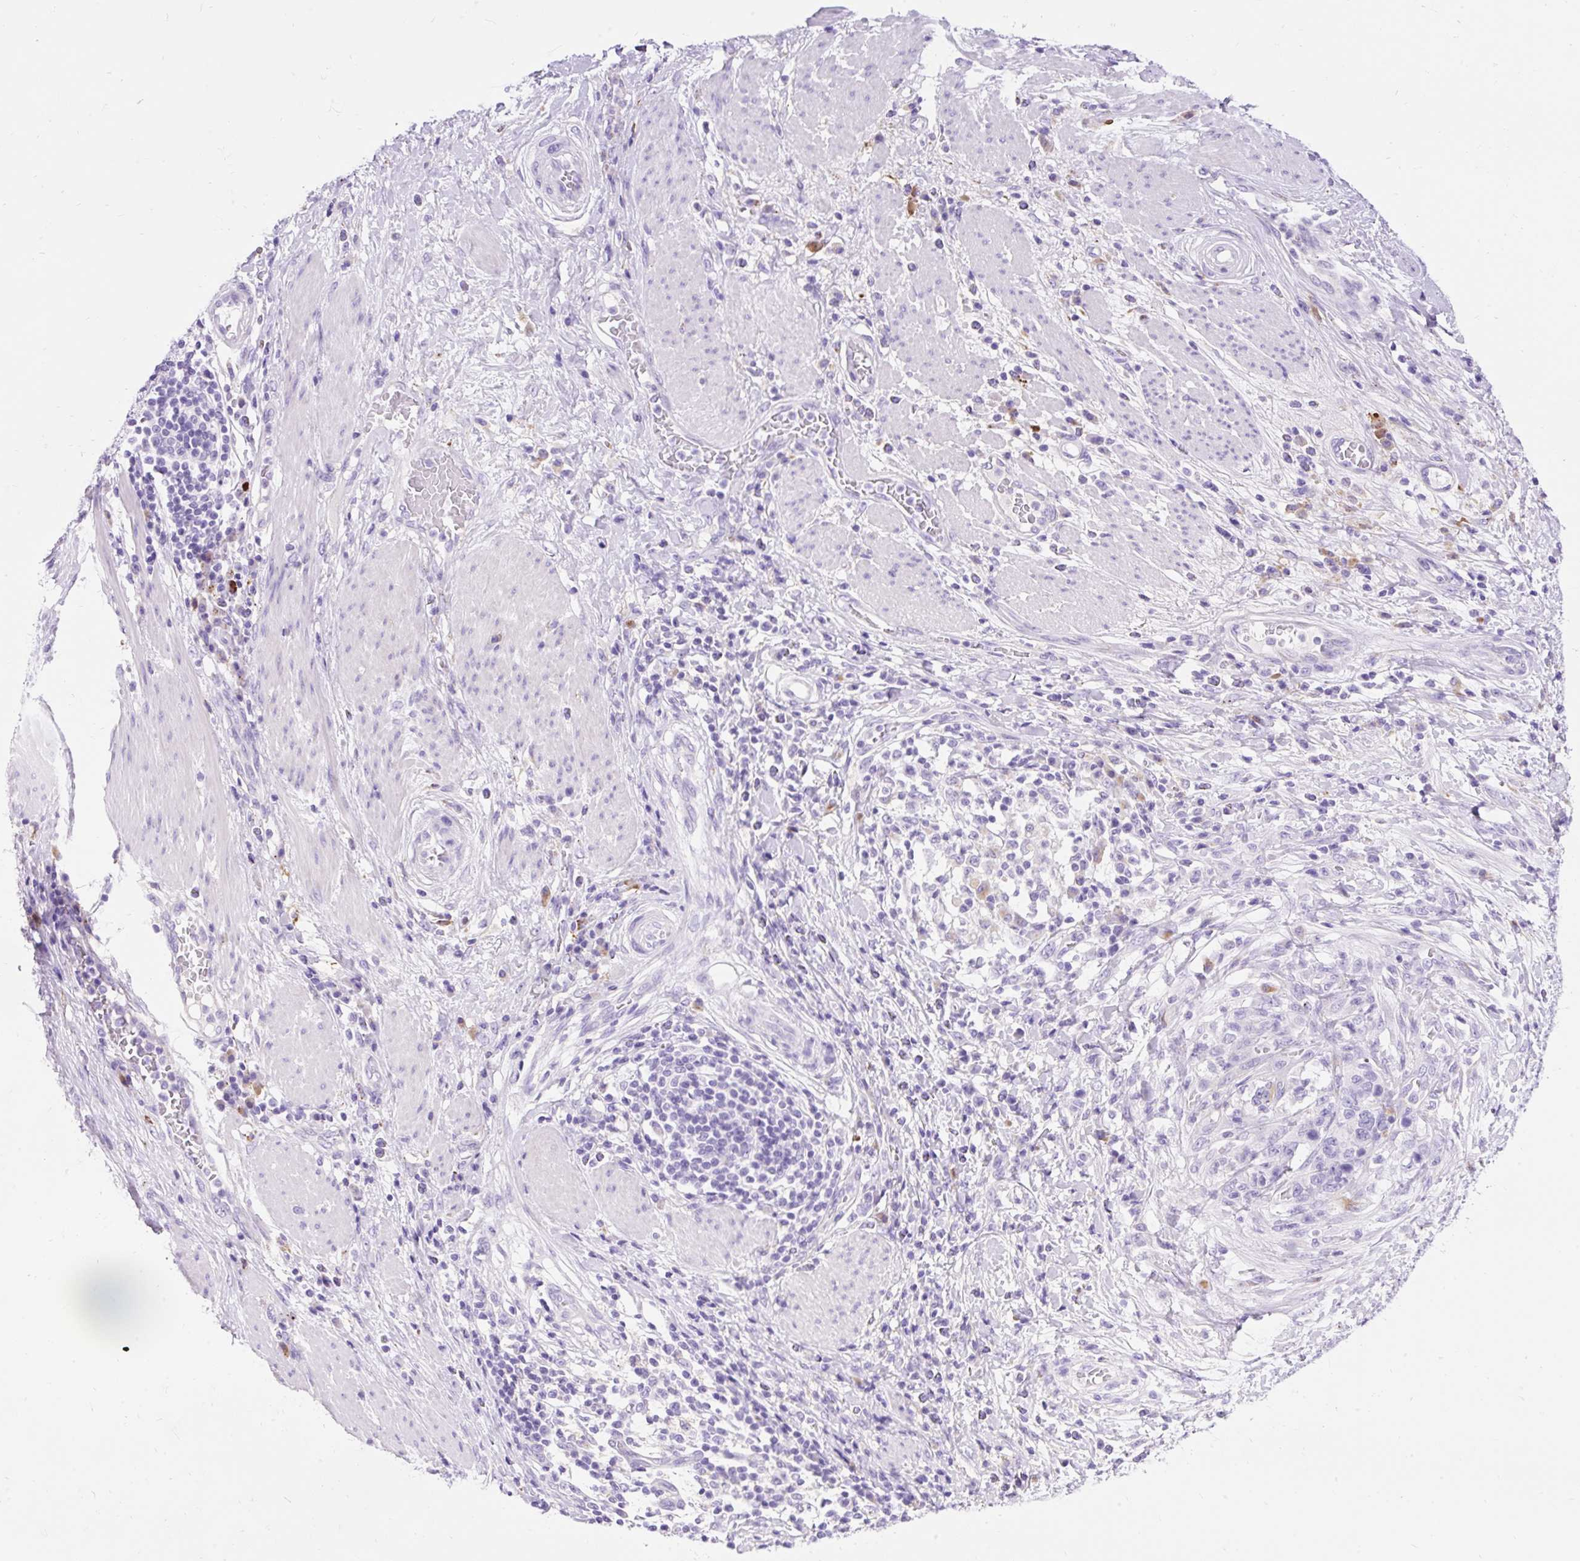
{"staining": {"intensity": "negative", "quantity": "none", "location": "none"}, "tissue": "stomach cancer", "cell_type": "Tumor cells", "image_type": "cancer", "snomed": [{"axis": "morphology", "description": "Normal tissue, NOS"}, {"axis": "morphology", "description": "Adenocarcinoma, NOS"}, {"axis": "topography", "description": "Stomach"}], "caption": "The histopathology image reveals no staining of tumor cells in stomach adenocarcinoma.", "gene": "HEXB", "patient": {"sex": "female", "age": 64}}